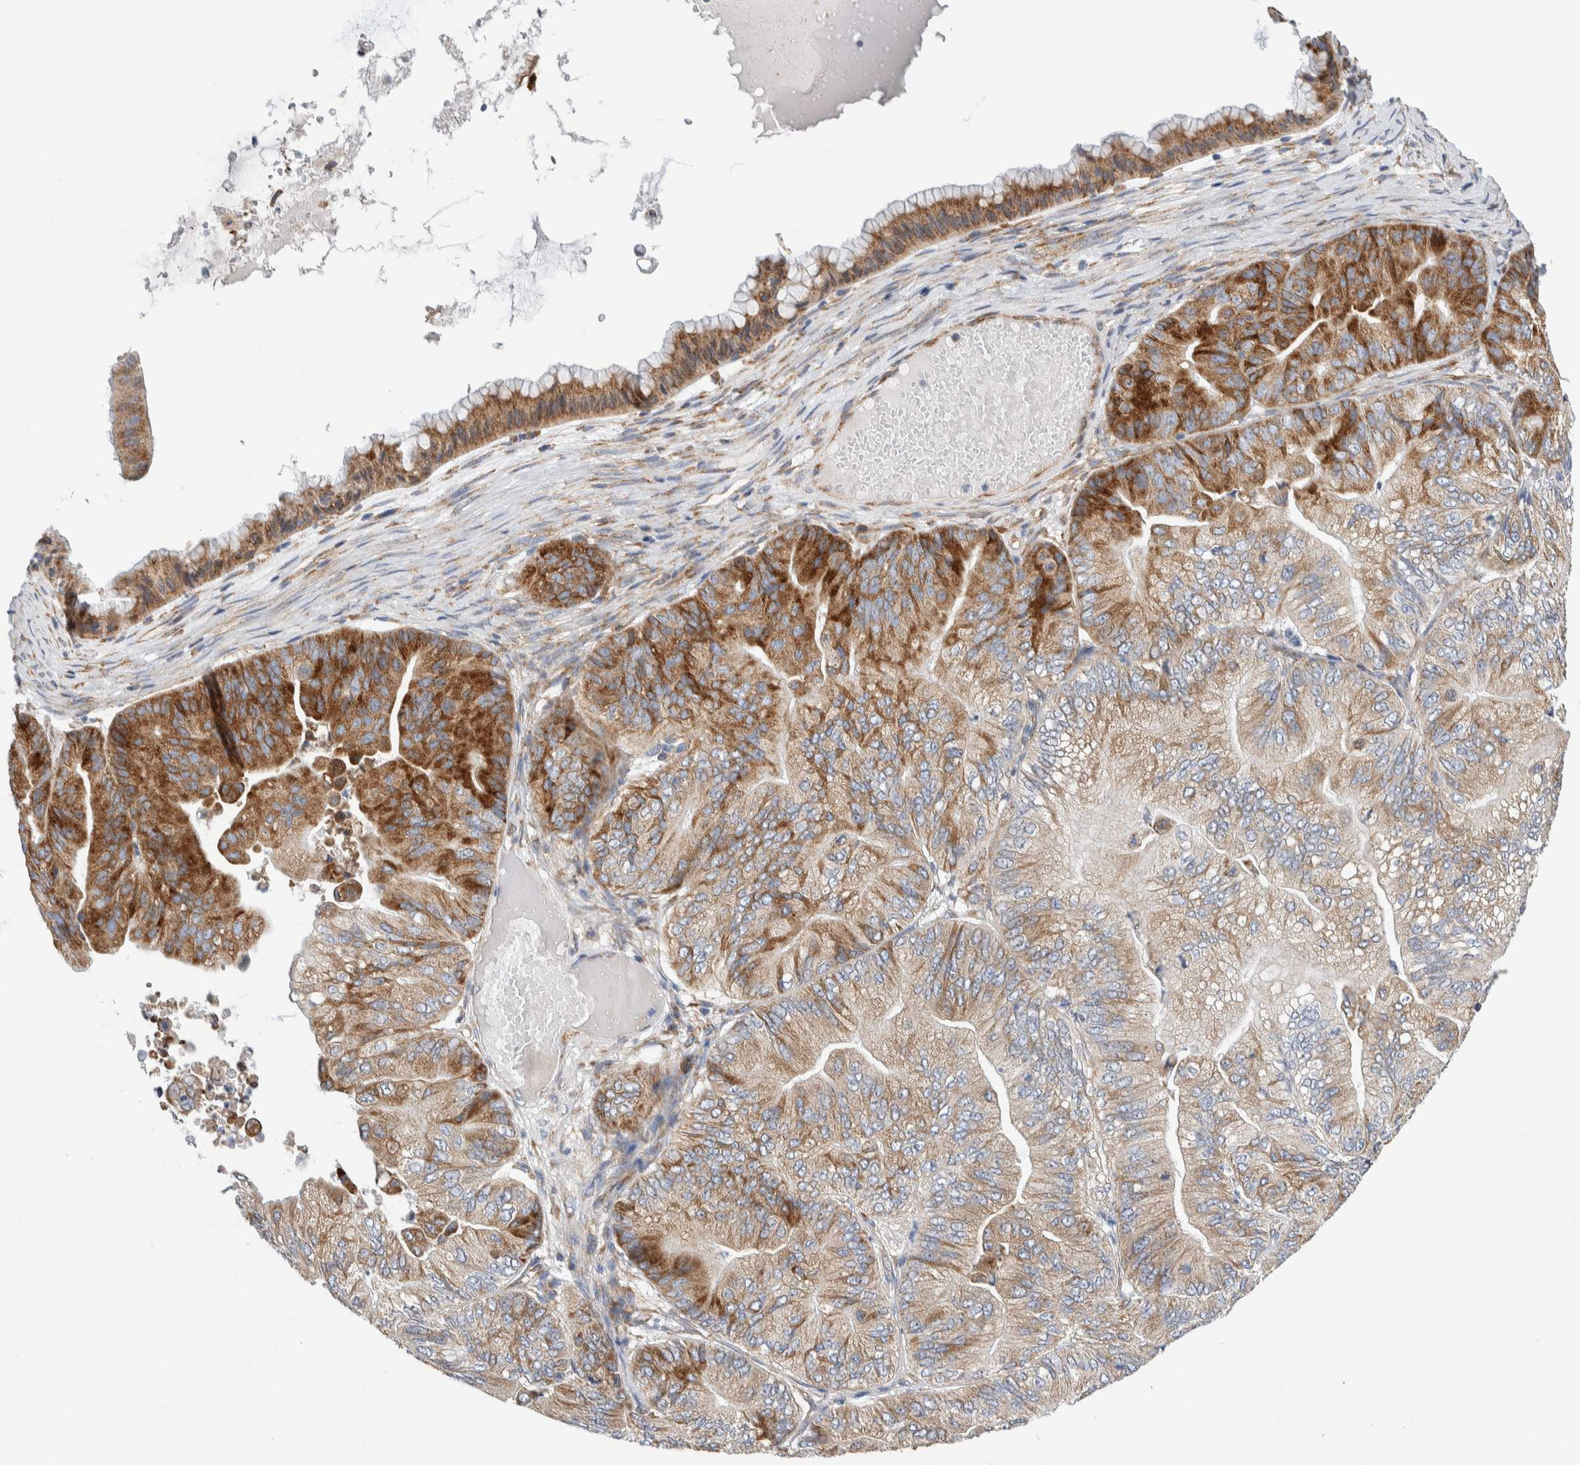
{"staining": {"intensity": "moderate", "quantity": "25%-75%", "location": "cytoplasmic/membranous"}, "tissue": "ovarian cancer", "cell_type": "Tumor cells", "image_type": "cancer", "snomed": [{"axis": "morphology", "description": "Cystadenocarcinoma, mucinous, NOS"}, {"axis": "topography", "description": "Ovary"}], "caption": "Protein expression analysis of ovarian cancer (mucinous cystadenocarcinoma) exhibits moderate cytoplasmic/membranous positivity in approximately 25%-75% of tumor cells.", "gene": "RACK1", "patient": {"sex": "female", "age": 61}}